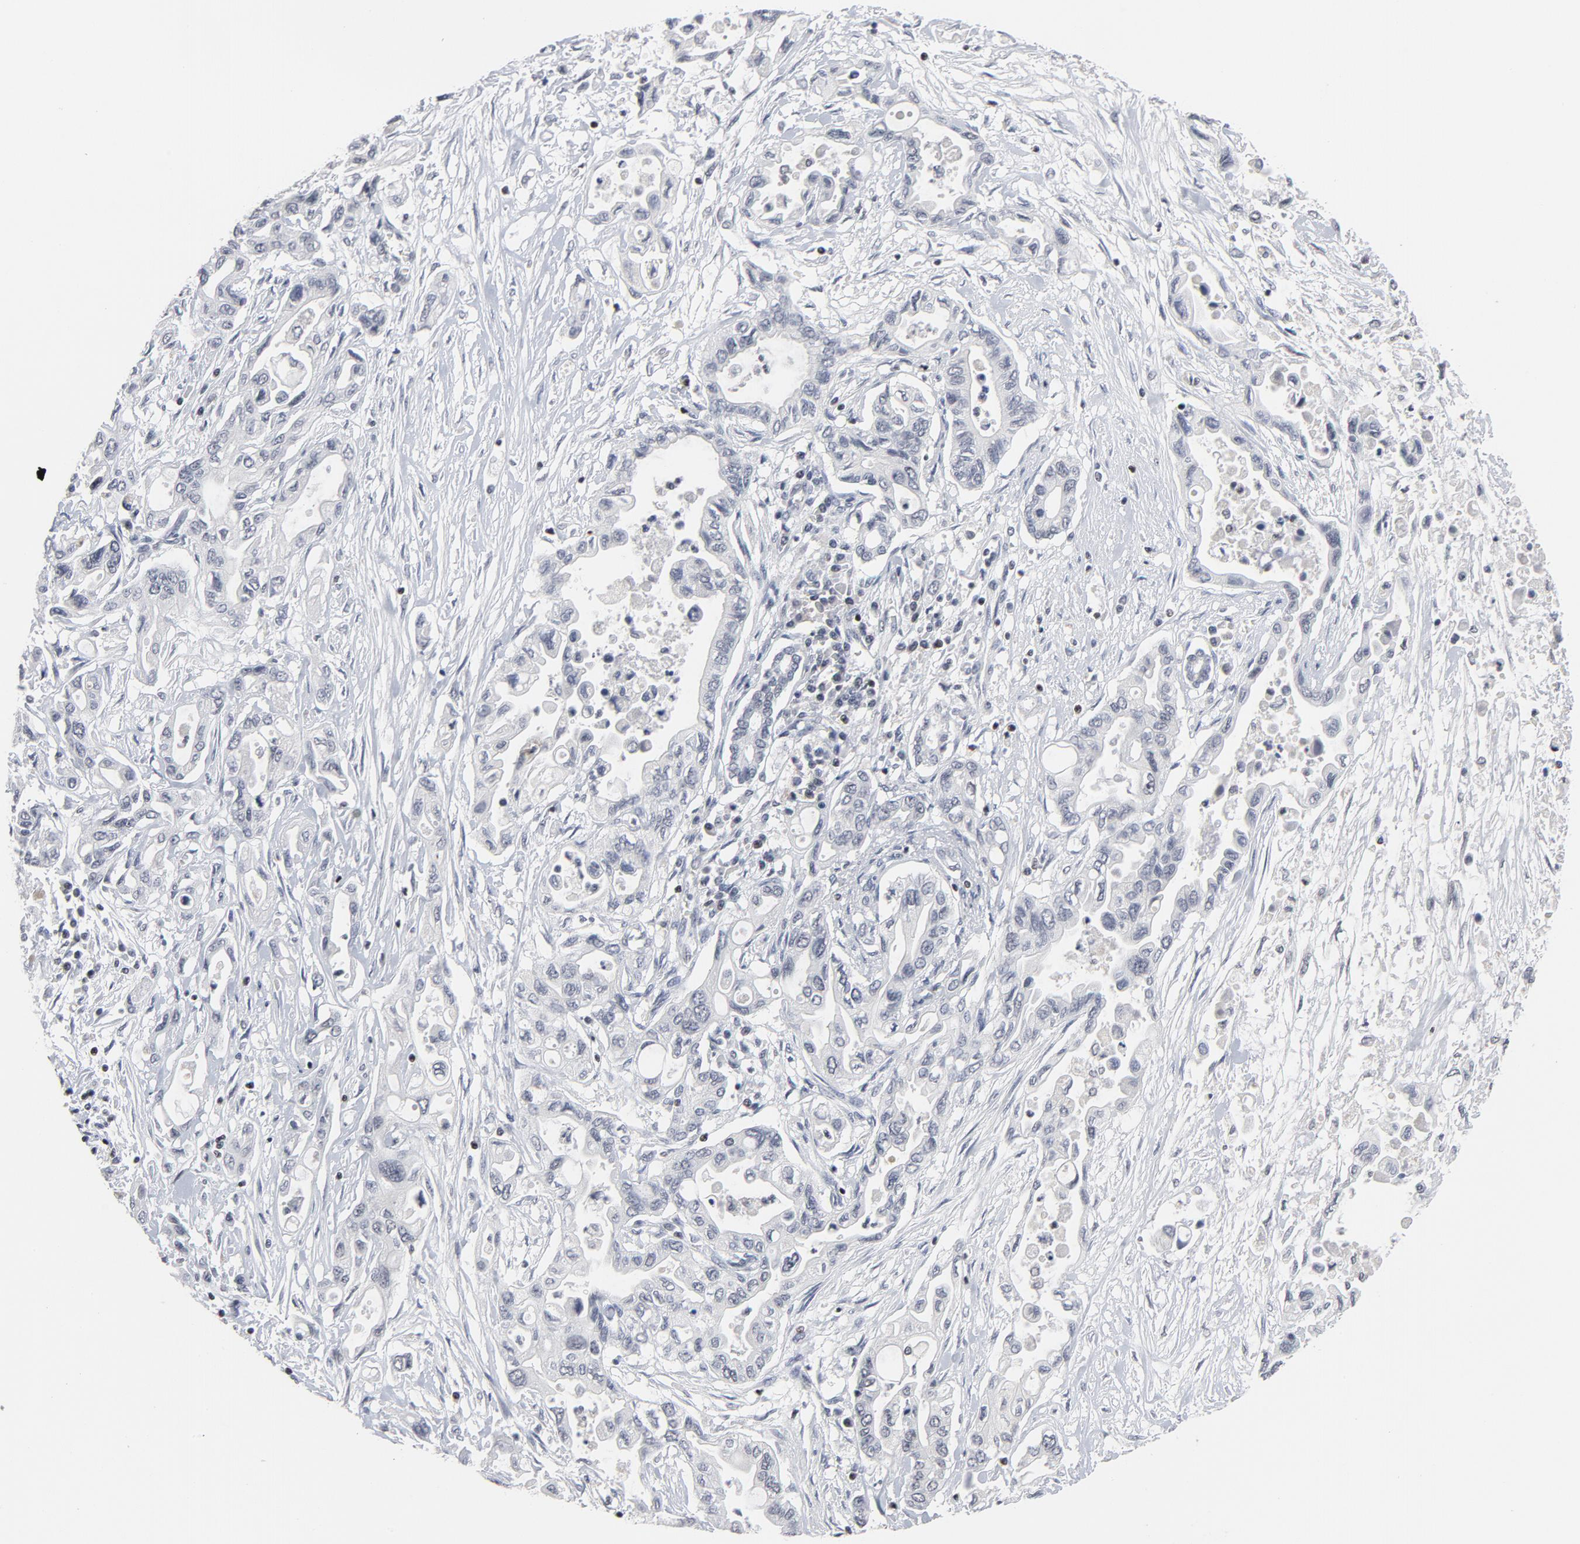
{"staining": {"intensity": "negative", "quantity": "none", "location": "none"}, "tissue": "pancreatic cancer", "cell_type": "Tumor cells", "image_type": "cancer", "snomed": [{"axis": "morphology", "description": "Adenocarcinoma, NOS"}, {"axis": "topography", "description": "Pancreas"}], "caption": "High power microscopy micrograph of an immunohistochemistry micrograph of pancreatic cancer, revealing no significant positivity in tumor cells.", "gene": "GABPA", "patient": {"sex": "female", "age": 57}}